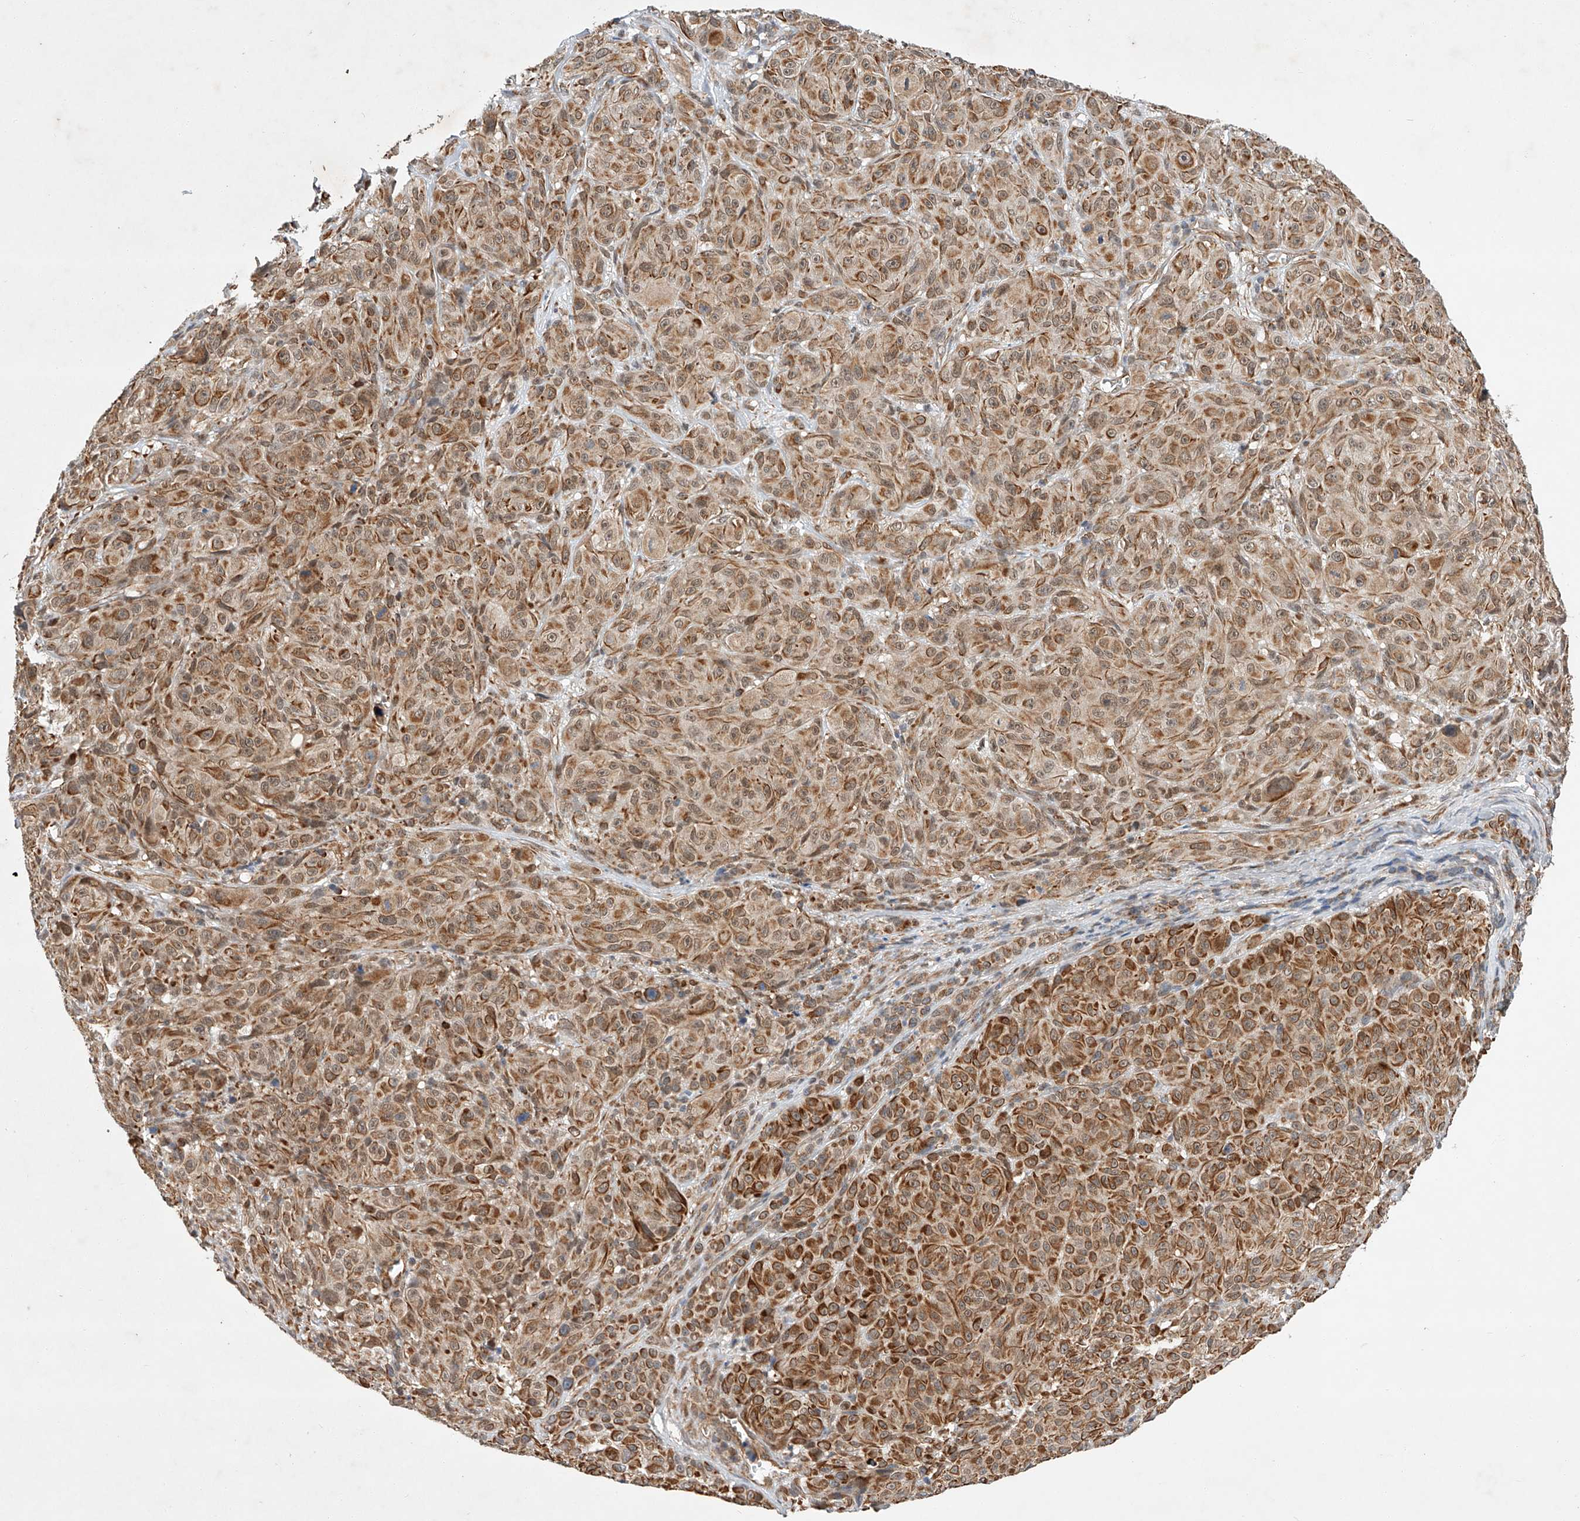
{"staining": {"intensity": "moderate", "quantity": ">75%", "location": "cytoplasmic/membranous"}, "tissue": "melanoma", "cell_type": "Tumor cells", "image_type": "cancer", "snomed": [{"axis": "morphology", "description": "Malignant melanoma, NOS"}, {"axis": "topography", "description": "Skin"}], "caption": "A brown stain highlights moderate cytoplasmic/membranous staining of a protein in human malignant melanoma tumor cells. (DAB (3,3'-diaminobenzidine) IHC, brown staining for protein, blue staining for nuclei).", "gene": "AMD1", "patient": {"sex": "male", "age": 73}}